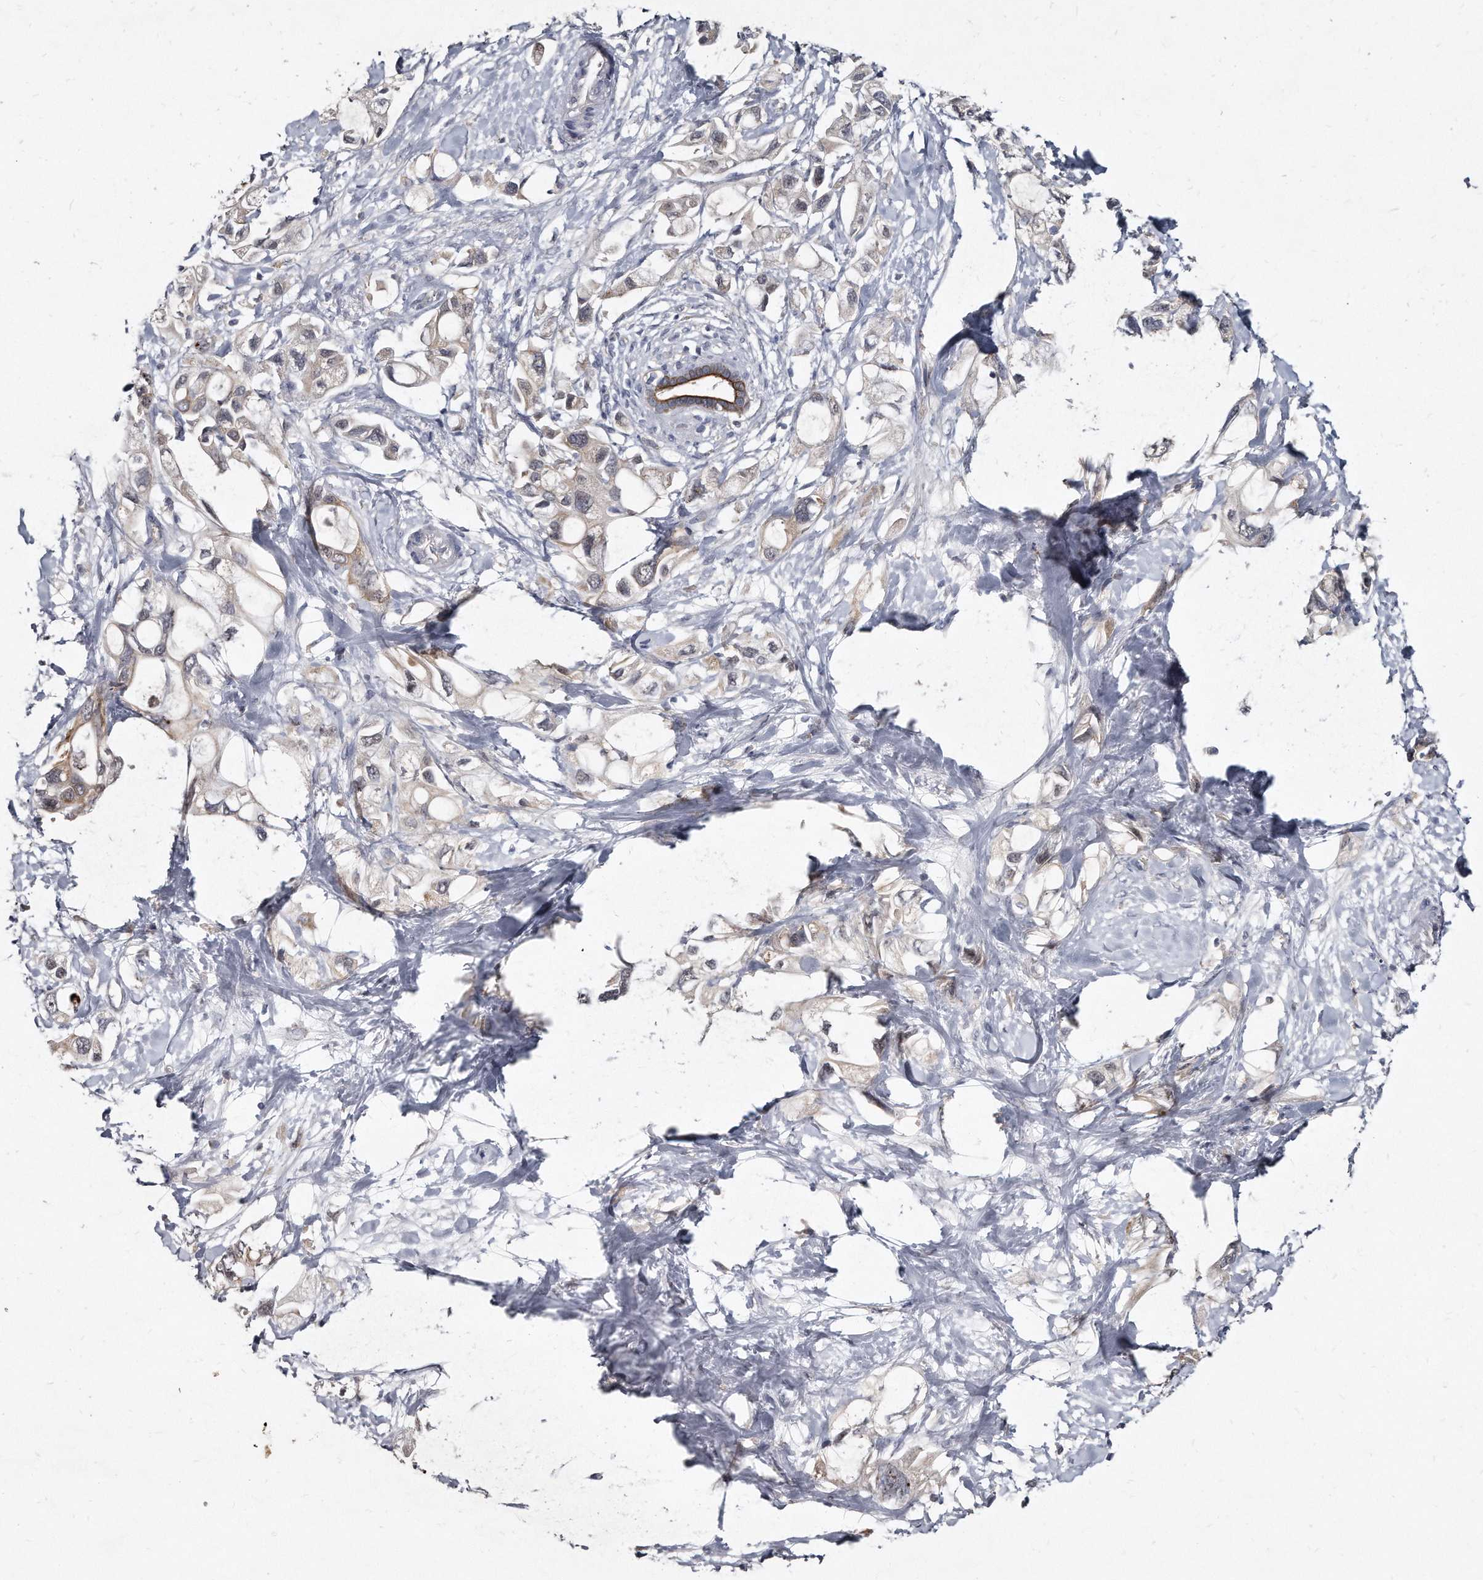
{"staining": {"intensity": "weak", "quantity": "<25%", "location": "cytoplasmic/membranous"}, "tissue": "pancreatic cancer", "cell_type": "Tumor cells", "image_type": "cancer", "snomed": [{"axis": "morphology", "description": "Adenocarcinoma, NOS"}, {"axis": "topography", "description": "Pancreas"}], "caption": "Photomicrograph shows no protein positivity in tumor cells of pancreatic cancer (adenocarcinoma) tissue.", "gene": "KLHDC3", "patient": {"sex": "female", "age": 56}}